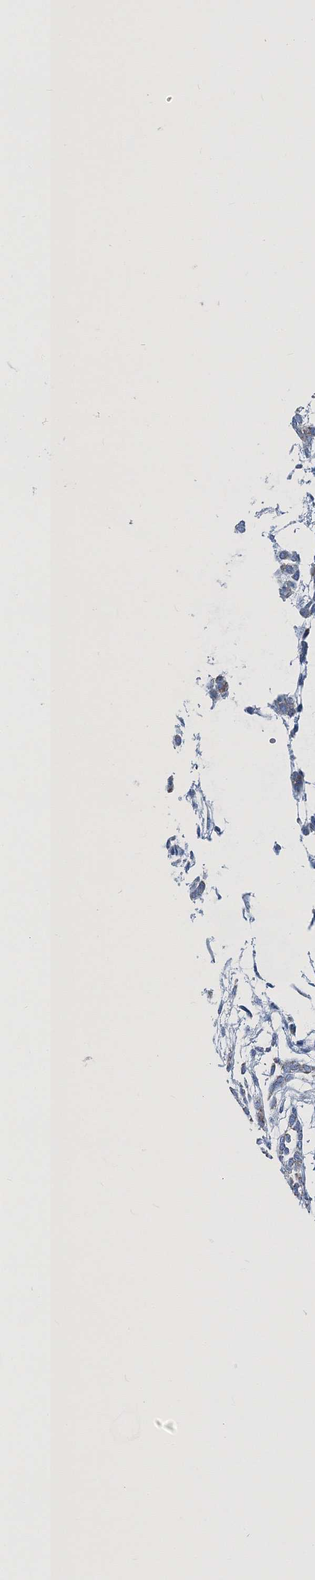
{"staining": {"intensity": "weak", "quantity": "<25%", "location": "cytoplasmic/membranous"}, "tissue": "head and neck cancer", "cell_type": "Tumor cells", "image_type": "cancer", "snomed": [{"axis": "morphology", "description": "Adenocarcinoma, NOS"}, {"axis": "morphology", "description": "Adenoma, NOS"}, {"axis": "topography", "description": "Head-Neck"}], "caption": "The histopathology image demonstrates no significant positivity in tumor cells of head and neck adenoma. (DAB IHC, high magnification).", "gene": "GABARAPL2", "patient": {"sex": "female", "age": 55}}